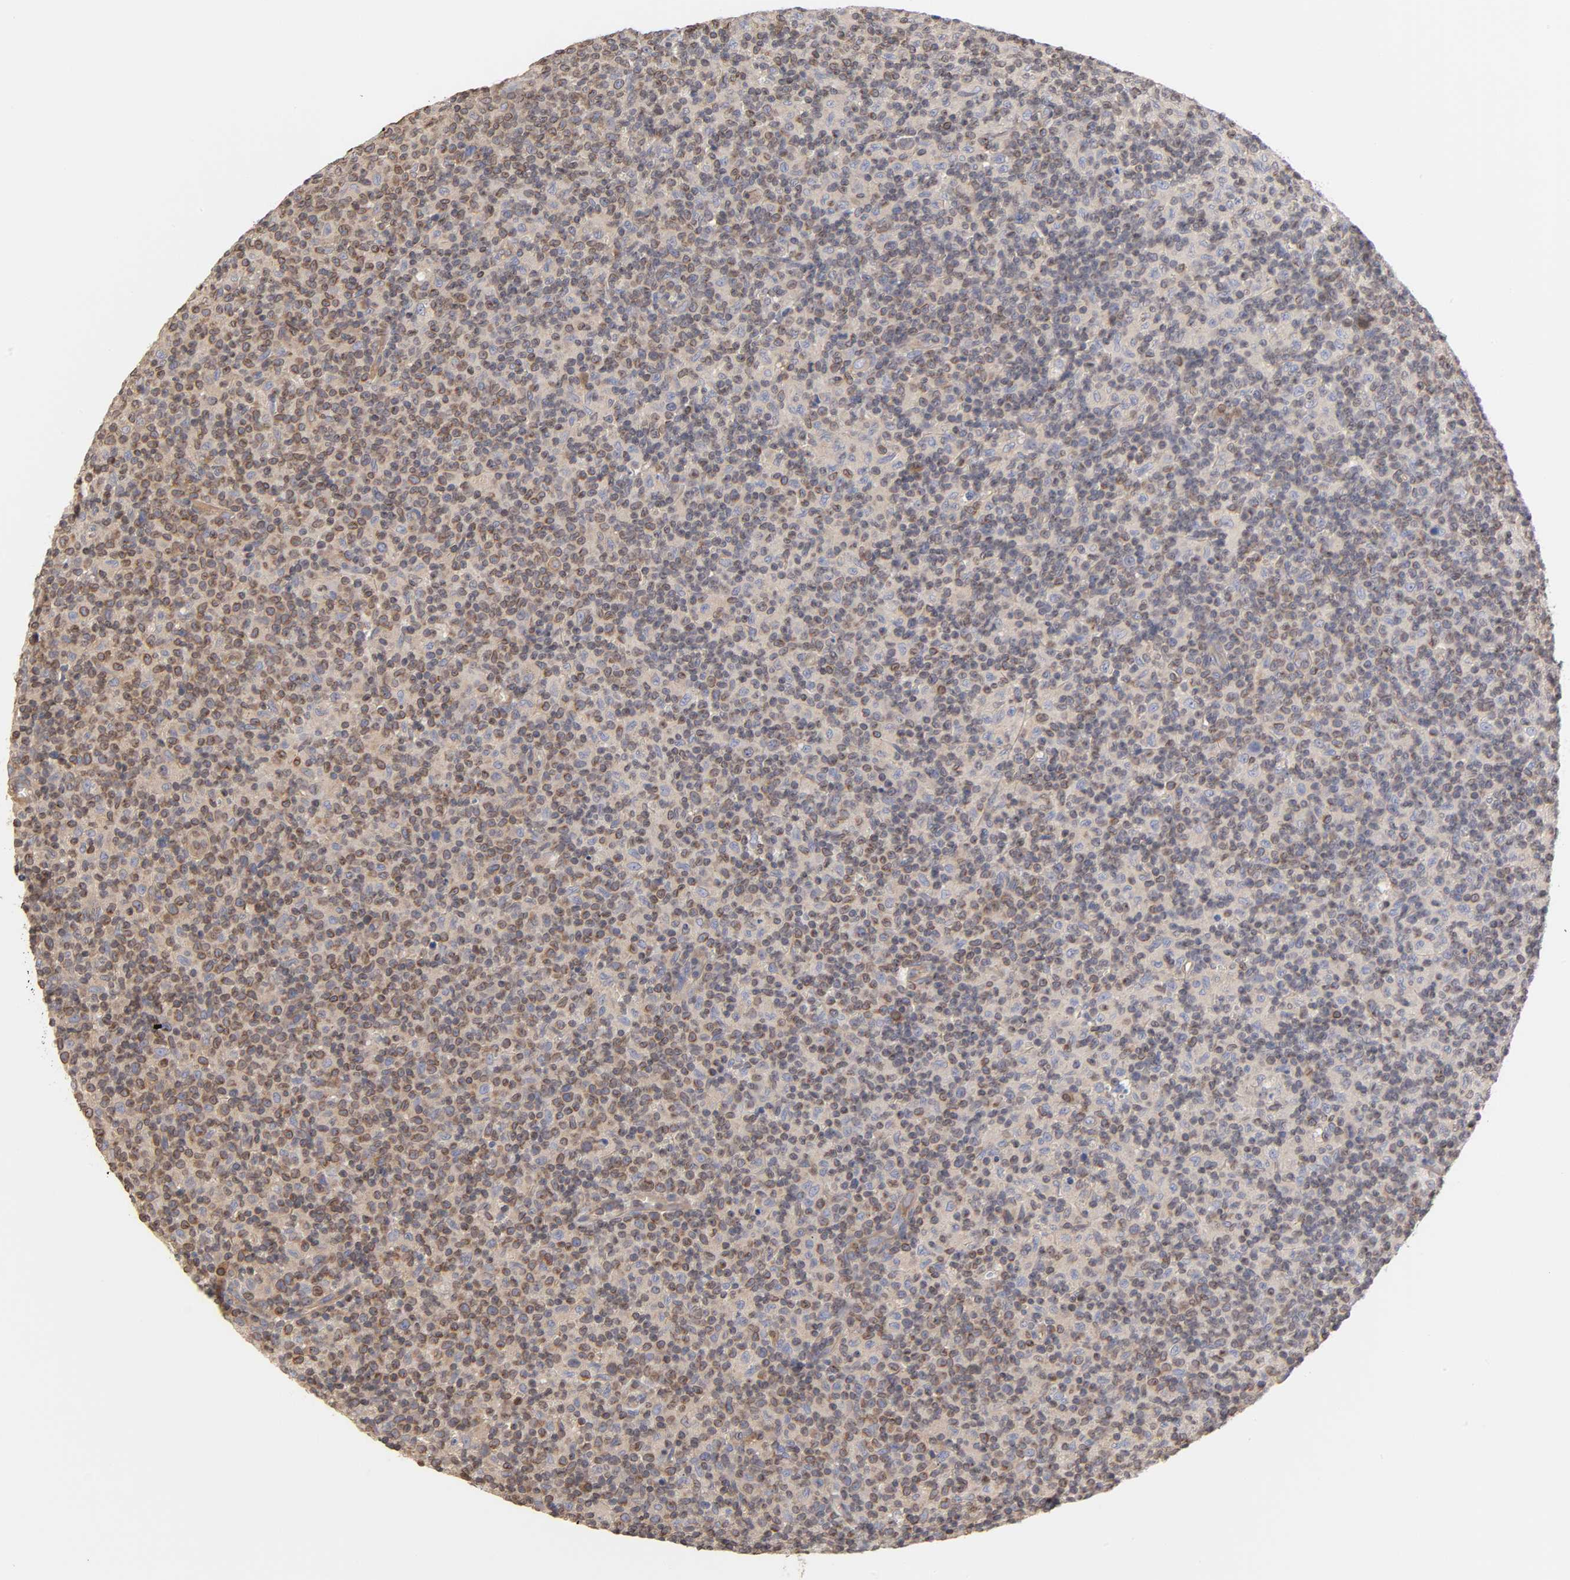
{"staining": {"intensity": "moderate", "quantity": "25%-75%", "location": "cytoplasmic/membranous"}, "tissue": "lymph node", "cell_type": "Germinal center cells", "image_type": "normal", "snomed": [{"axis": "morphology", "description": "Normal tissue, NOS"}, {"axis": "morphology", "description": "Inflammation, NOS"}, {"axis": "topography", "description": "Lymph node"}], "caption": "Immunohistochemistry (IHC) photomicrograph of unremarkable lymph node: lymph node stained using IHC exhibits medium levels of moderate protein expression localized specifically in the cytoplasmic/membranous of germinal center cells, appearing as a cytoplasmic/membranous brown color.", "gene": "STRN3", "patient": {"sex": "male", "age": 55}}